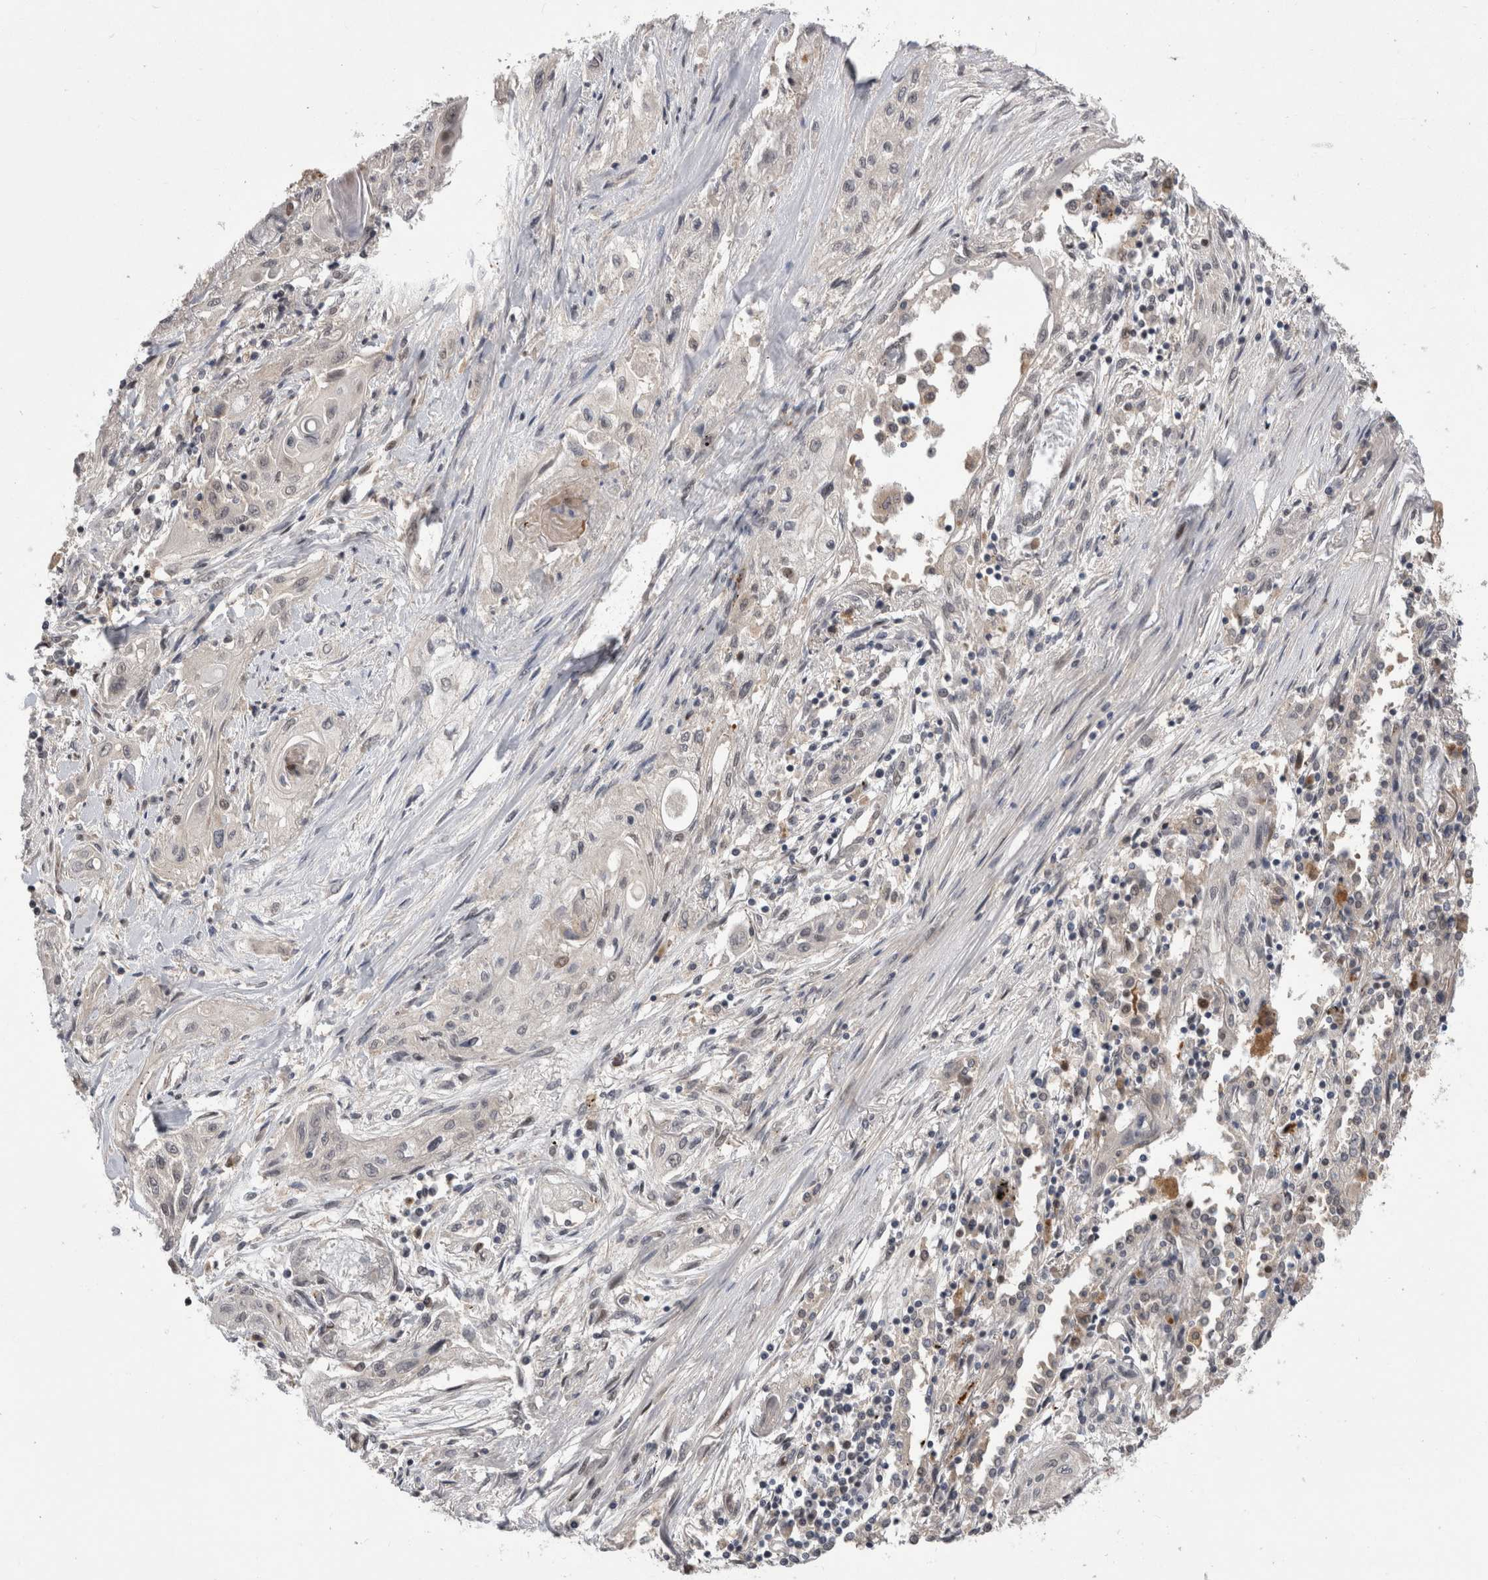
{"staining": {"intensity": "negative", "quantity": "none", "location": "none"}, "tissue": "lung cancer", "cell_type": "Tumor cells", "image_type": "cancer", "snomed": [{"axis": "morphology", "description": "Squamous cell carcinoma, NOS"}, {"axis": "topography", "description": "Lung"}], "caption": "Protein analysis of lung squamous cell carcinoma reveals no significant staining in tumor cells.", "gene": "MTBP", "patient": {"sex": "female", "age": 47}}